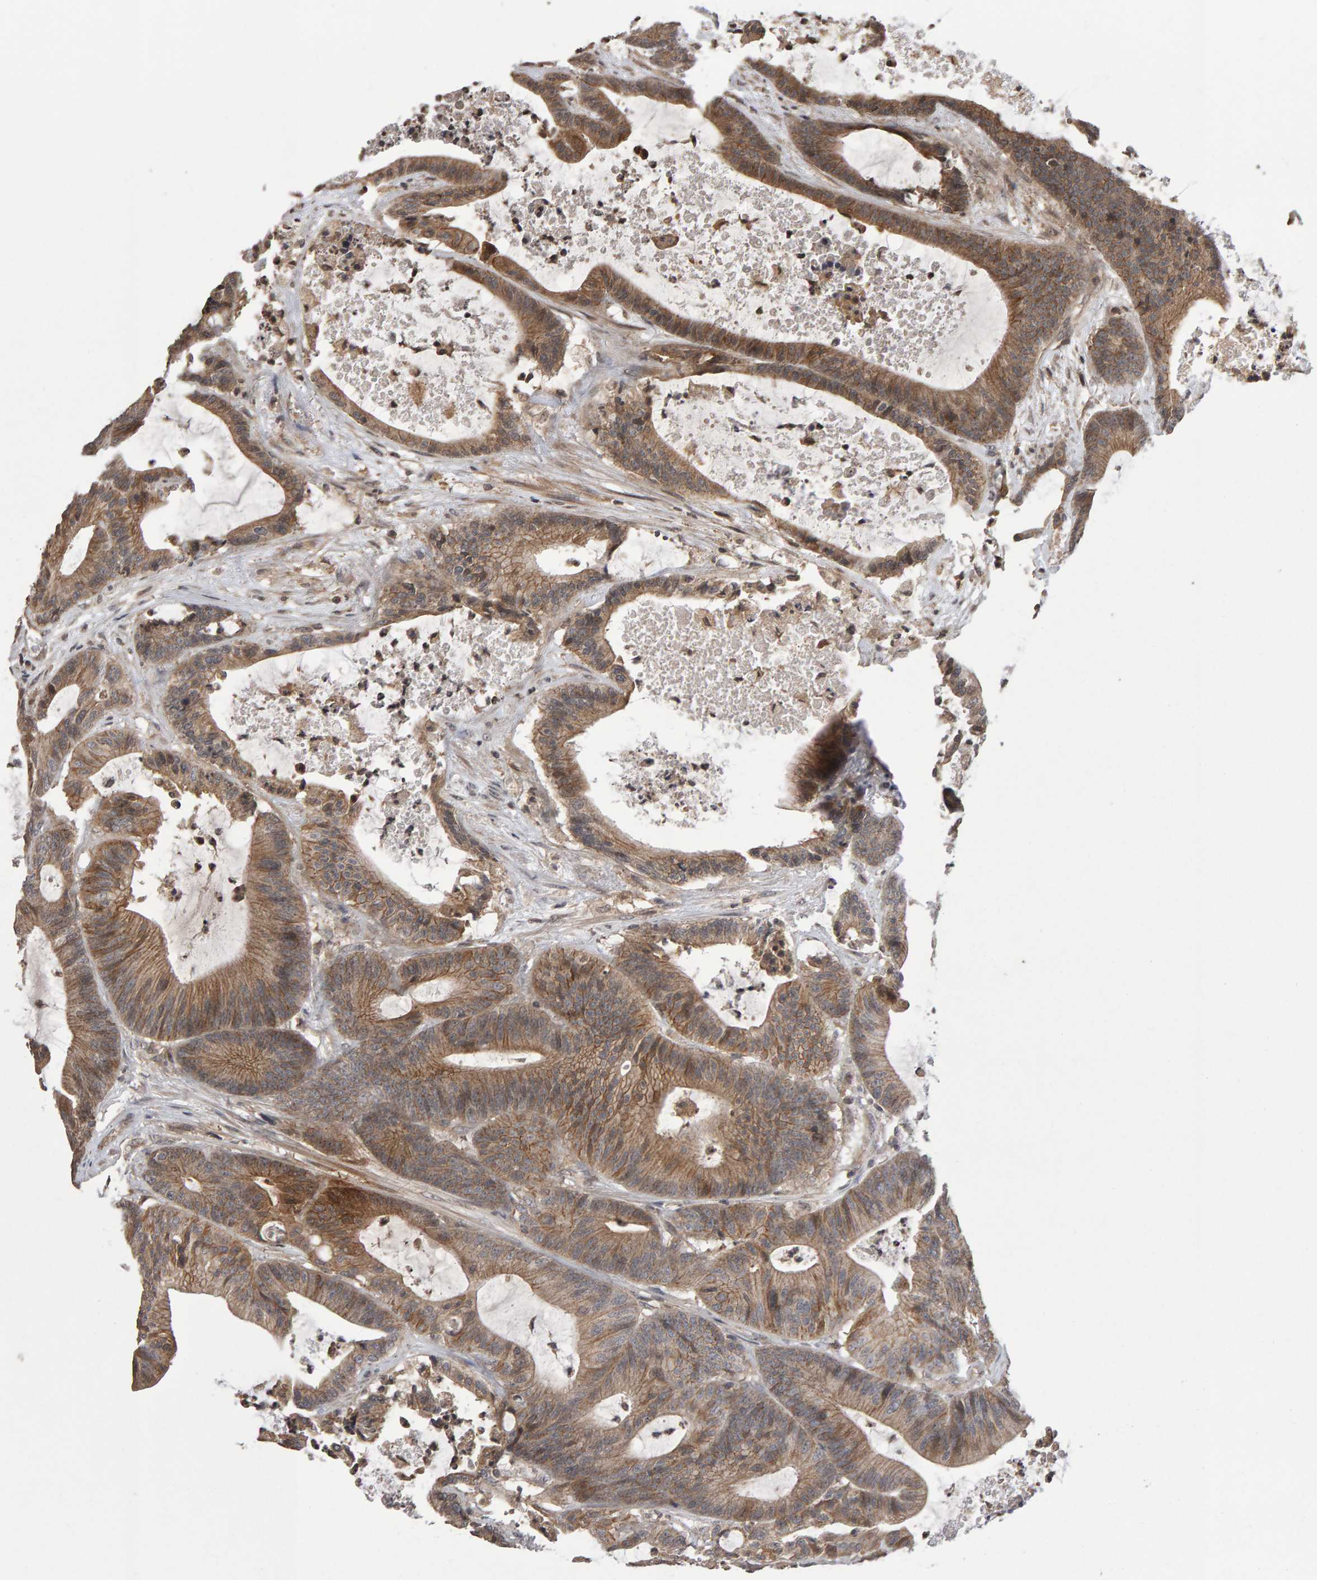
{"staining": {"intensity": "moderate", "quantity": ">75%", "location": "cytoplasmic/membranous"}, "tissue": "colorectal cancer", "cell_type": "Tumor cells", "image_type": "cancer", "snomed": [{"axis": "morphology", "description": "Adenocarcinoma, NOS"}, {"axis": "topography", "description": "Colon"}], "caption": "High-power microscopy captured an immunohistochemistry (IHC) image of colorectal cancer (adenocarcinoma), revealing moderate cytoplasmic/membranous positivity in about >75% of tumor cells.", "gene": "SCRIB", "patient": {"sex": "female", "age": 84}}